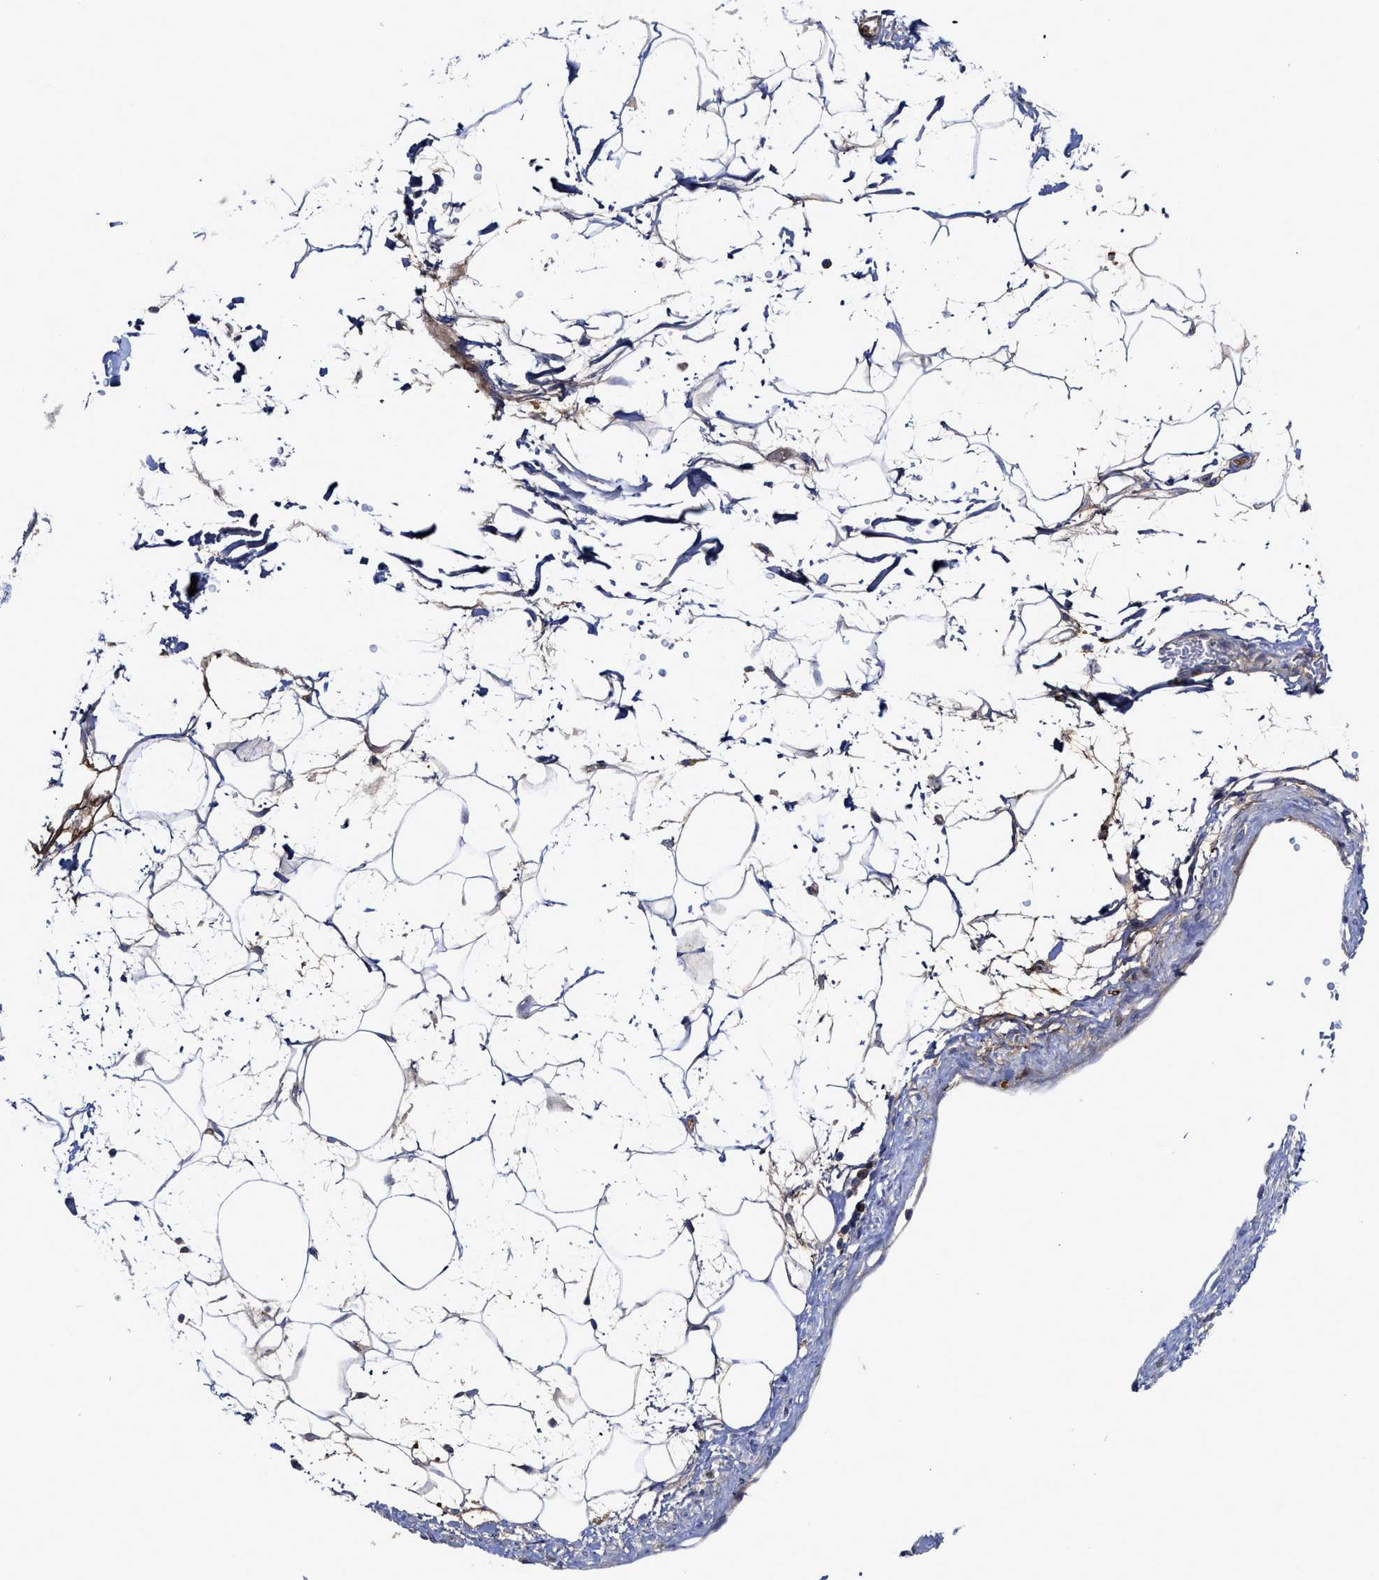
{"staining": {"intensity": "negative", "quantity": "none", "location": "none"}, "tissue": "adipose tissue", "cell_type": "Adipocytes", "image_type": "normal", "snomed": [{"axis": "morphology", "description": "Normal tissue, NOS"}, {"axis": "topography", "description": "Soft tissue"}], "caption": "High power microscopy image of an IHC image of unremarkable adipose tissue, revealing no significant staining in adipocytes.", "gene": "C2", "patient": {"sex": "male", "age": 72}}